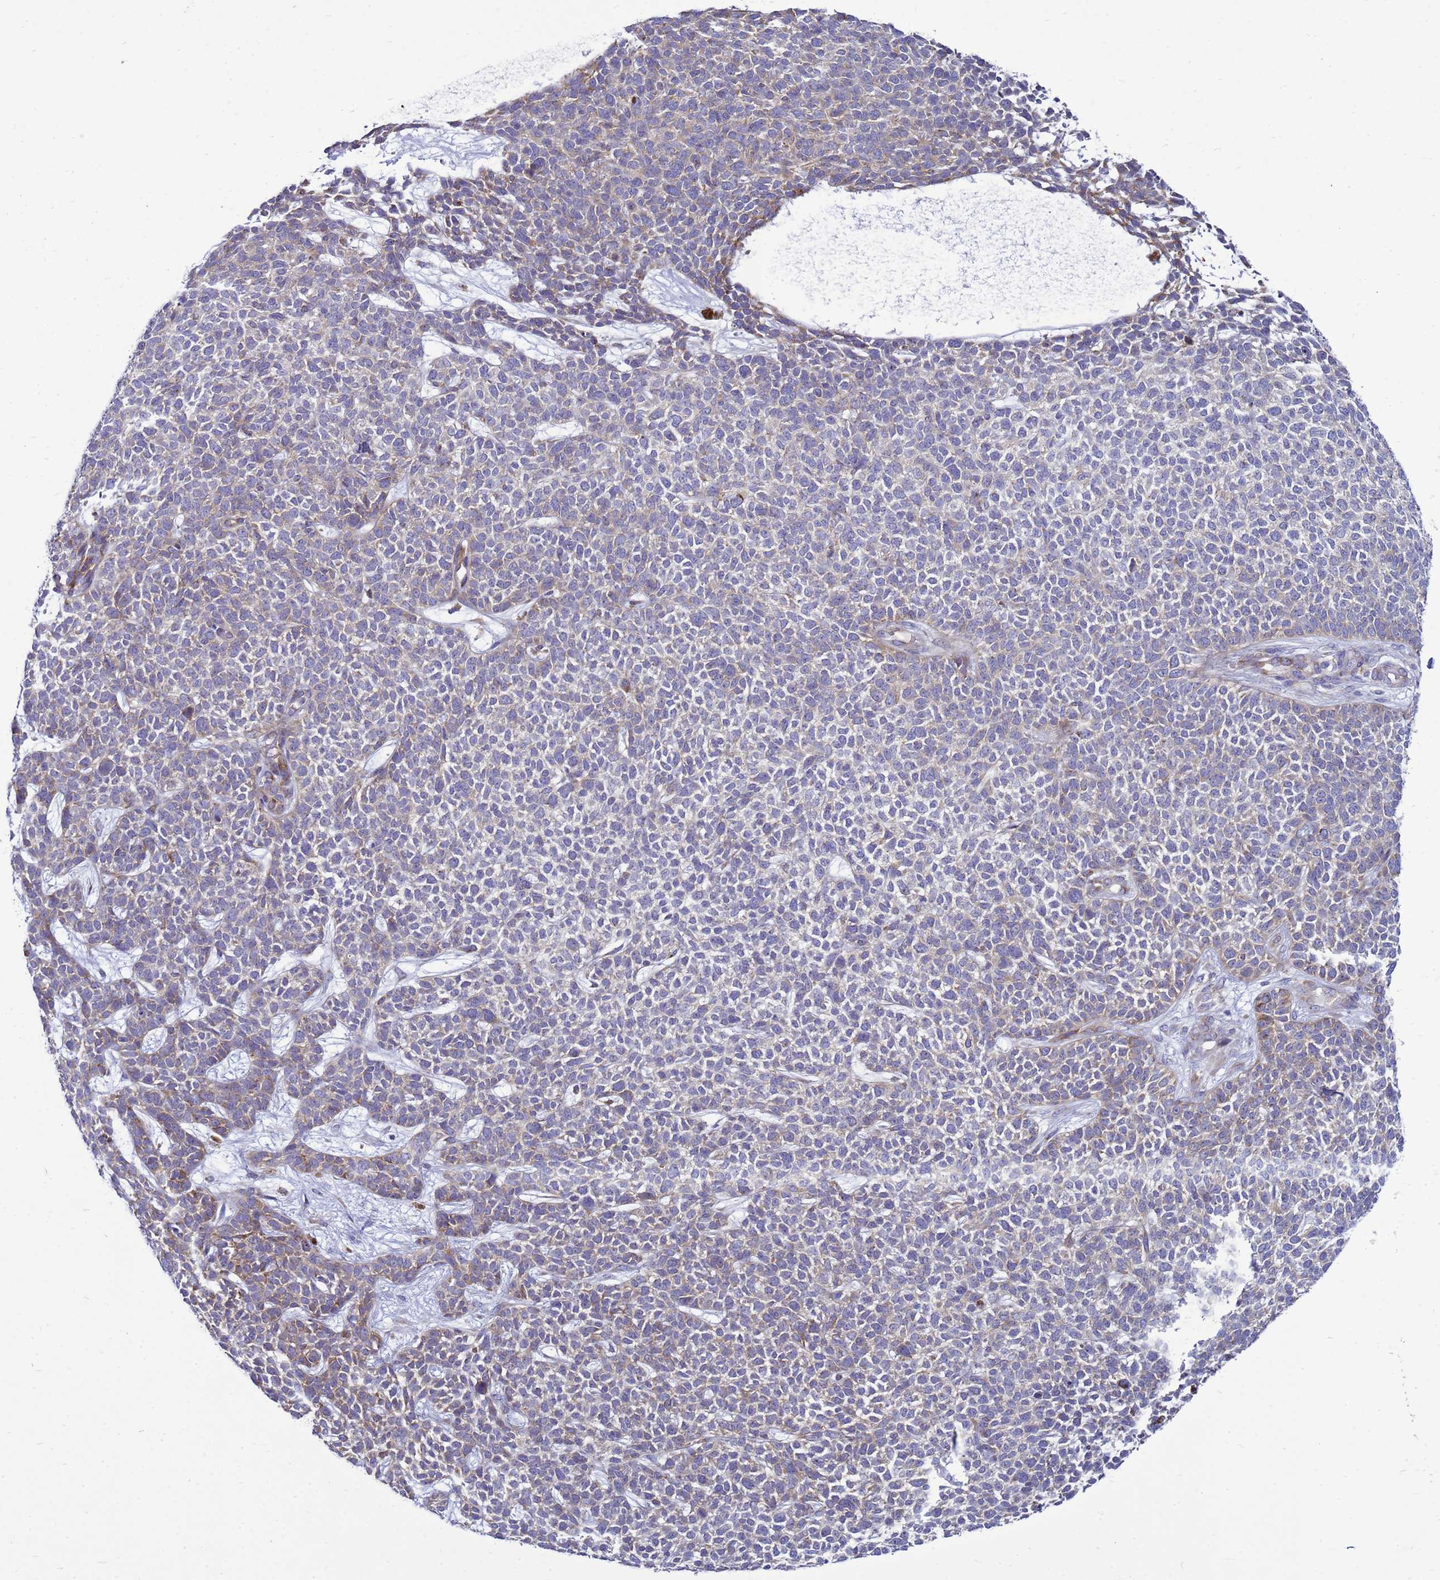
{"staining": {"intensity": "moderate", "quantity": "25%-75%", "location": "cytoplasmic/membranous"}, "tissue": "skin cancer", "cell_type": "Tumor cells", "image_type": "cancer", "snomed": [{"axis": "morphology", "description": "Basal cell carcinoma"}, {"axis": "topography", "description": "Skin"}], "caption": "Protein expression analysis of skin cancer (basal cell carcinoma) displays moderate cytoplasmic/membranous staining in about 25%-75% of tumor cells.", "gene": "MON1B", "patient": {"sex": "female", "age": 84}}